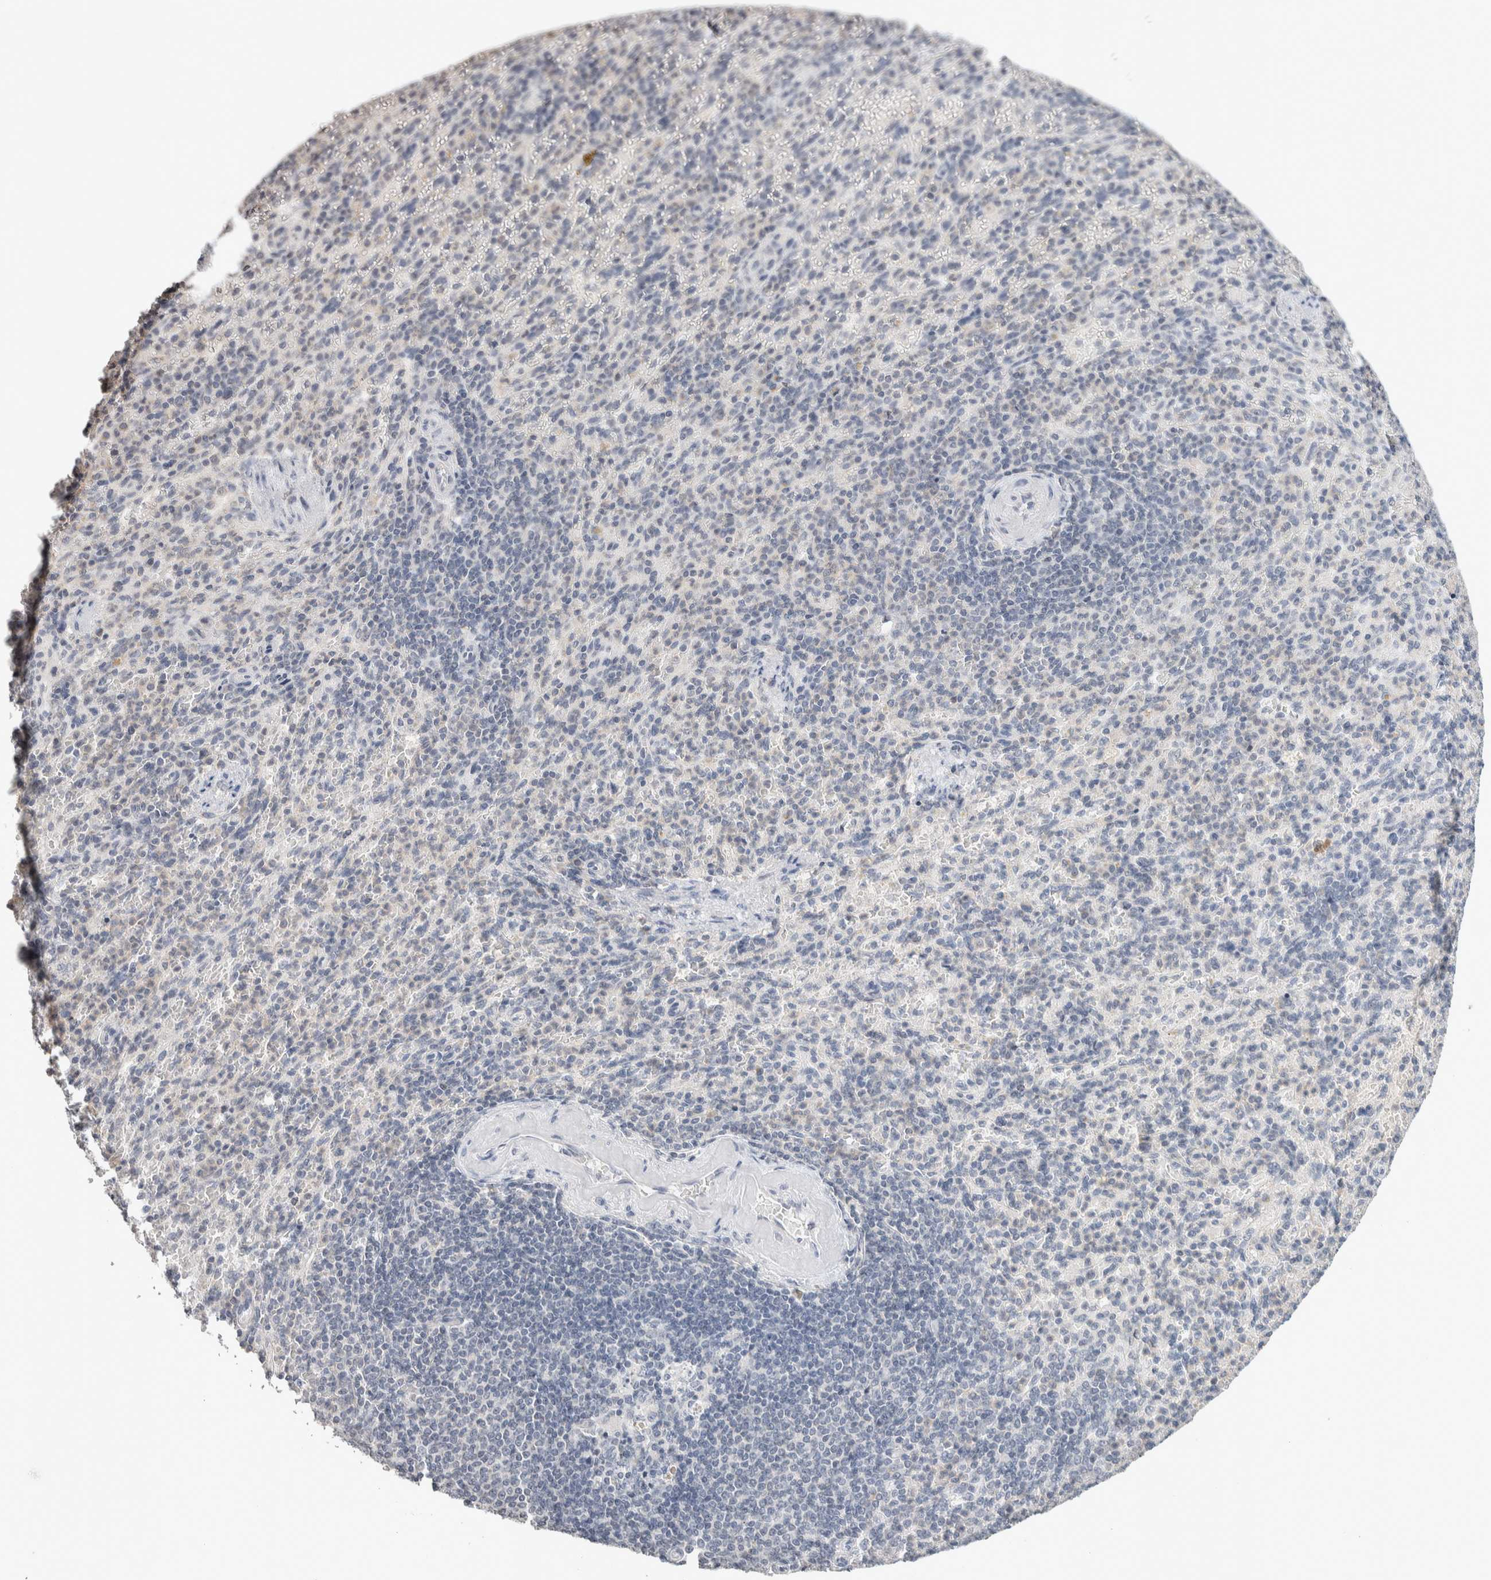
{"staining": {"intensity": "negative", "quantity": "none", "location": "none"}, "tissue": "spleen", "cell_type": "Cells in red pulp", "image_type": "normal", "snomed": [{"axis": "morphology", "description": "Normal tissue, NOS"}, {"axis": "topography", "description": "Spleen"}], "caption": "IHC histopathology image of unremarkable spleen: human spleen stained with DAB reveals no significant protein expression in cells in red pulp.", "gene": "CRAT", "patient": {"sex": "female", "age": 74}}